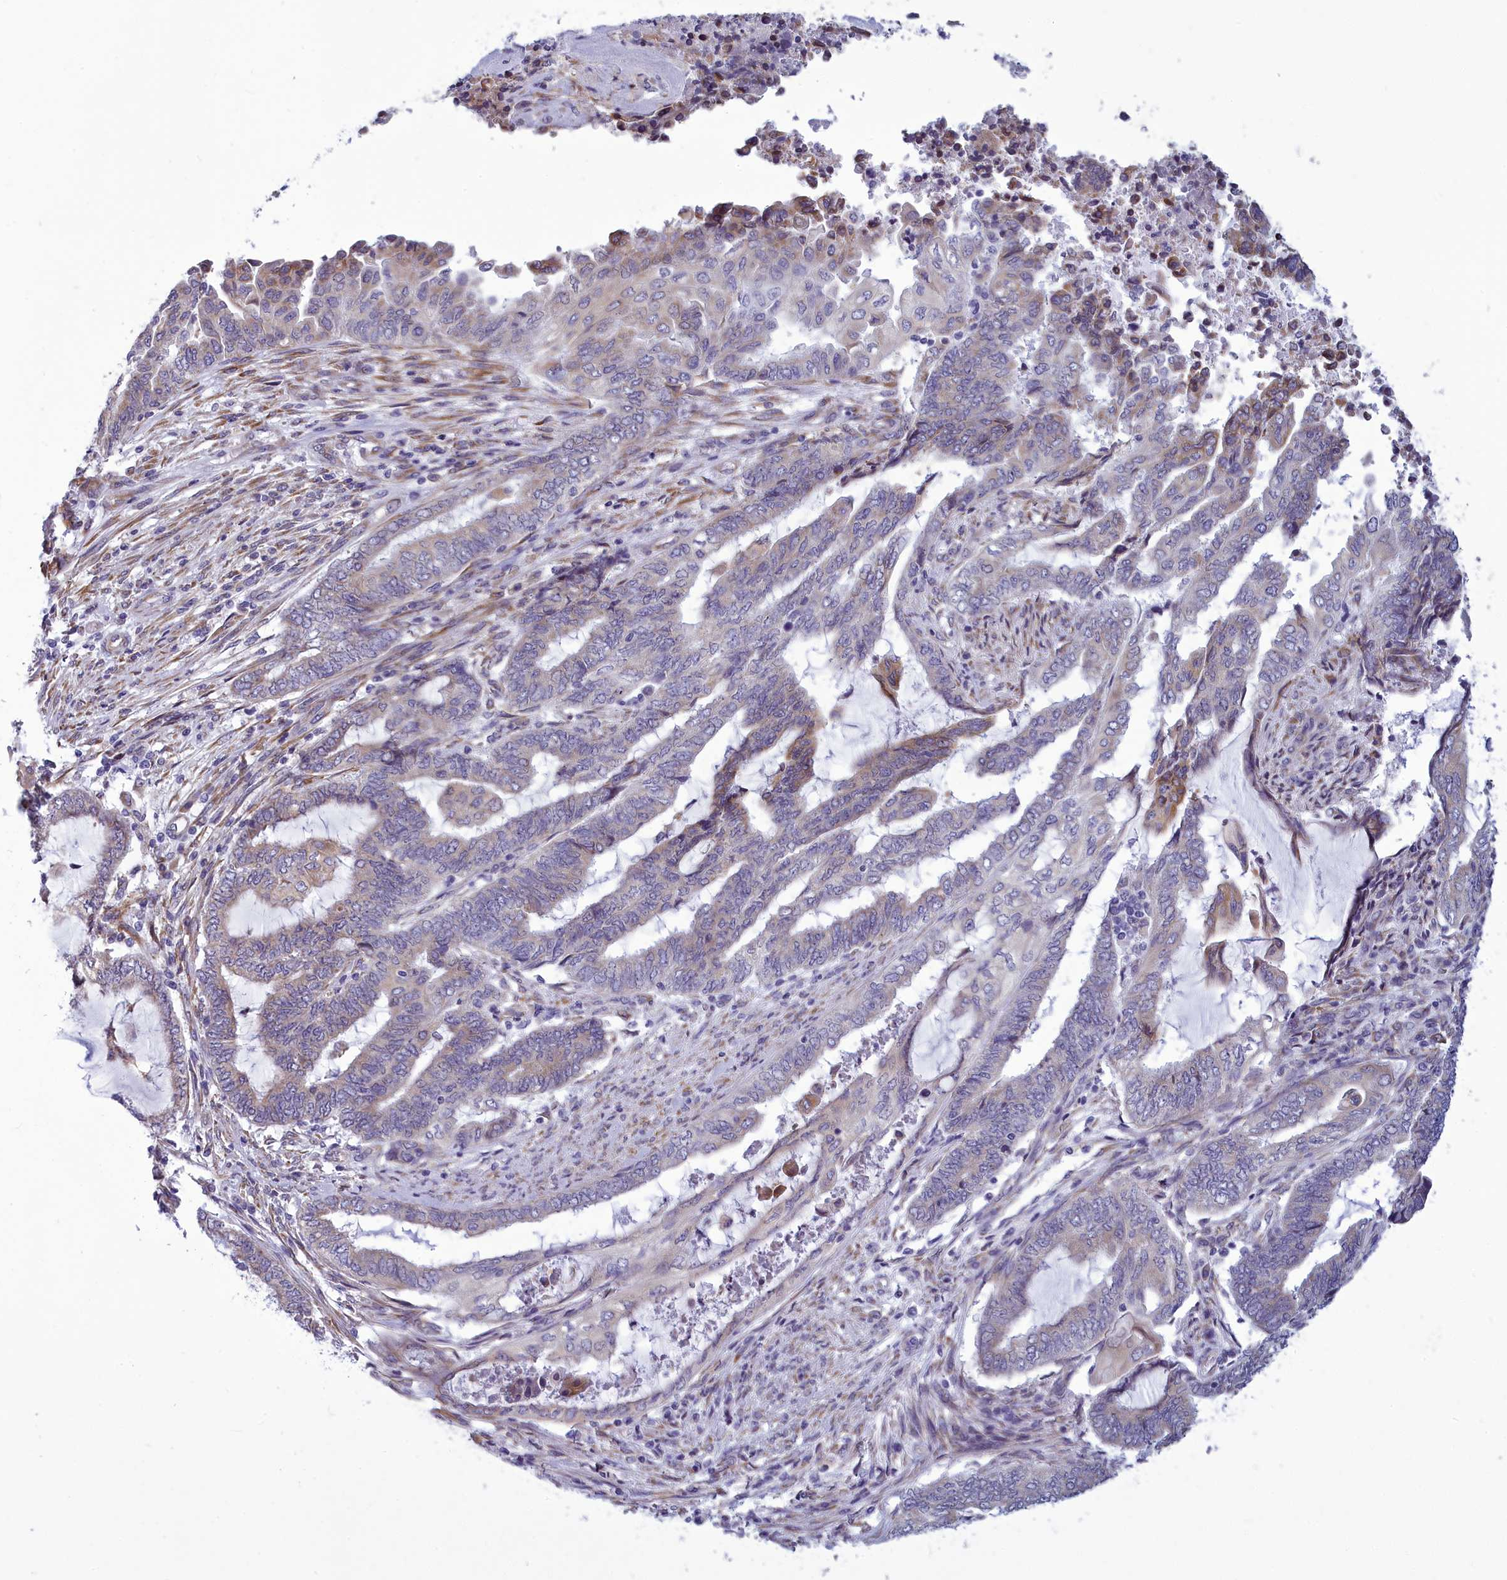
{"staining": {"intensity": "weak", "quantity": "25%-75%", "location": "cytoplasmic/membranous"}, "tissue": "endometrial cancer", "cell_type": "Tumor cells", "image_type": "cancer", "snomed": [{"axis": "morphology", "description": "Adenocarcinoma, NOS"}, {"axis": "topography", "description": "Uterus"}, {"axis": "topography", "description": "Endometrium"}], "caption": "IHC staining of endometrial cancer (adenocarcinoma), which reveals low levels of weak cytoplasmic/membranous positivity in about 25%-75% of tumor cells indicating weak cytoplasmic/membranous protein staining. The staining was performed using DAB (3,3'-diaminobenzidine) (brown) for protein detection and nuclei were counterstained in hematoxylin (blue).", "gene": "CENATAC", "patient": {"sex": "female", "age": 70}}